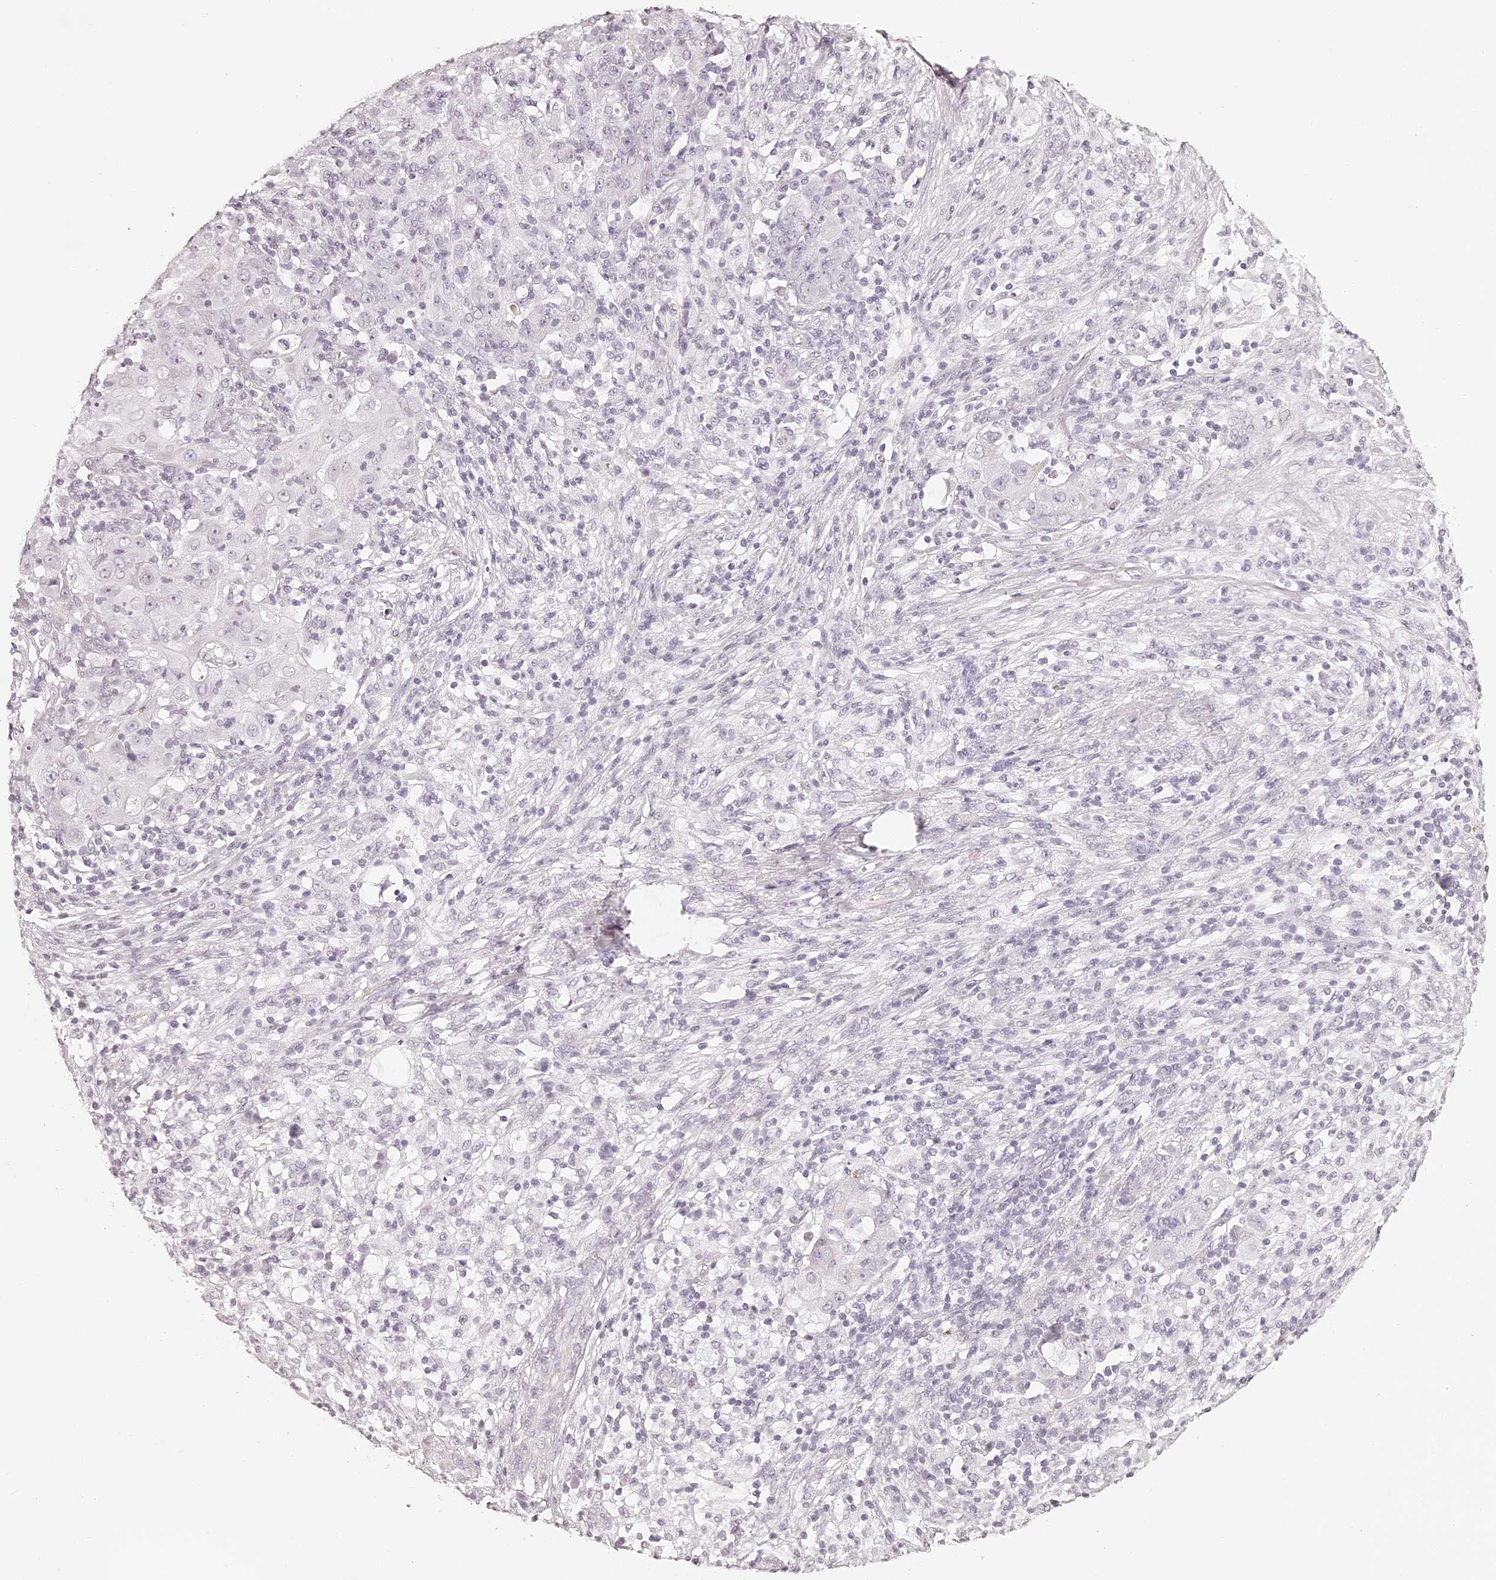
{"staining": {"intensity": "negative", "quantity": "none", "location": "none"}, "tissue": "ovarian cancer", "cell_type": "Tumor cells", "image_type": "cancer", "snomed": [{"axis": "morphology", "description": "Carcinoma, endometroid"}, {"axis": "topography", "description": "Ovary"}], "caption": "Micrograph shows no significant protein expression in tumor cells of ovarian cancer (endometroid carcinoma).", "gene": "ELAPOR1", "patient": {"sex": "female", "age": 42}}